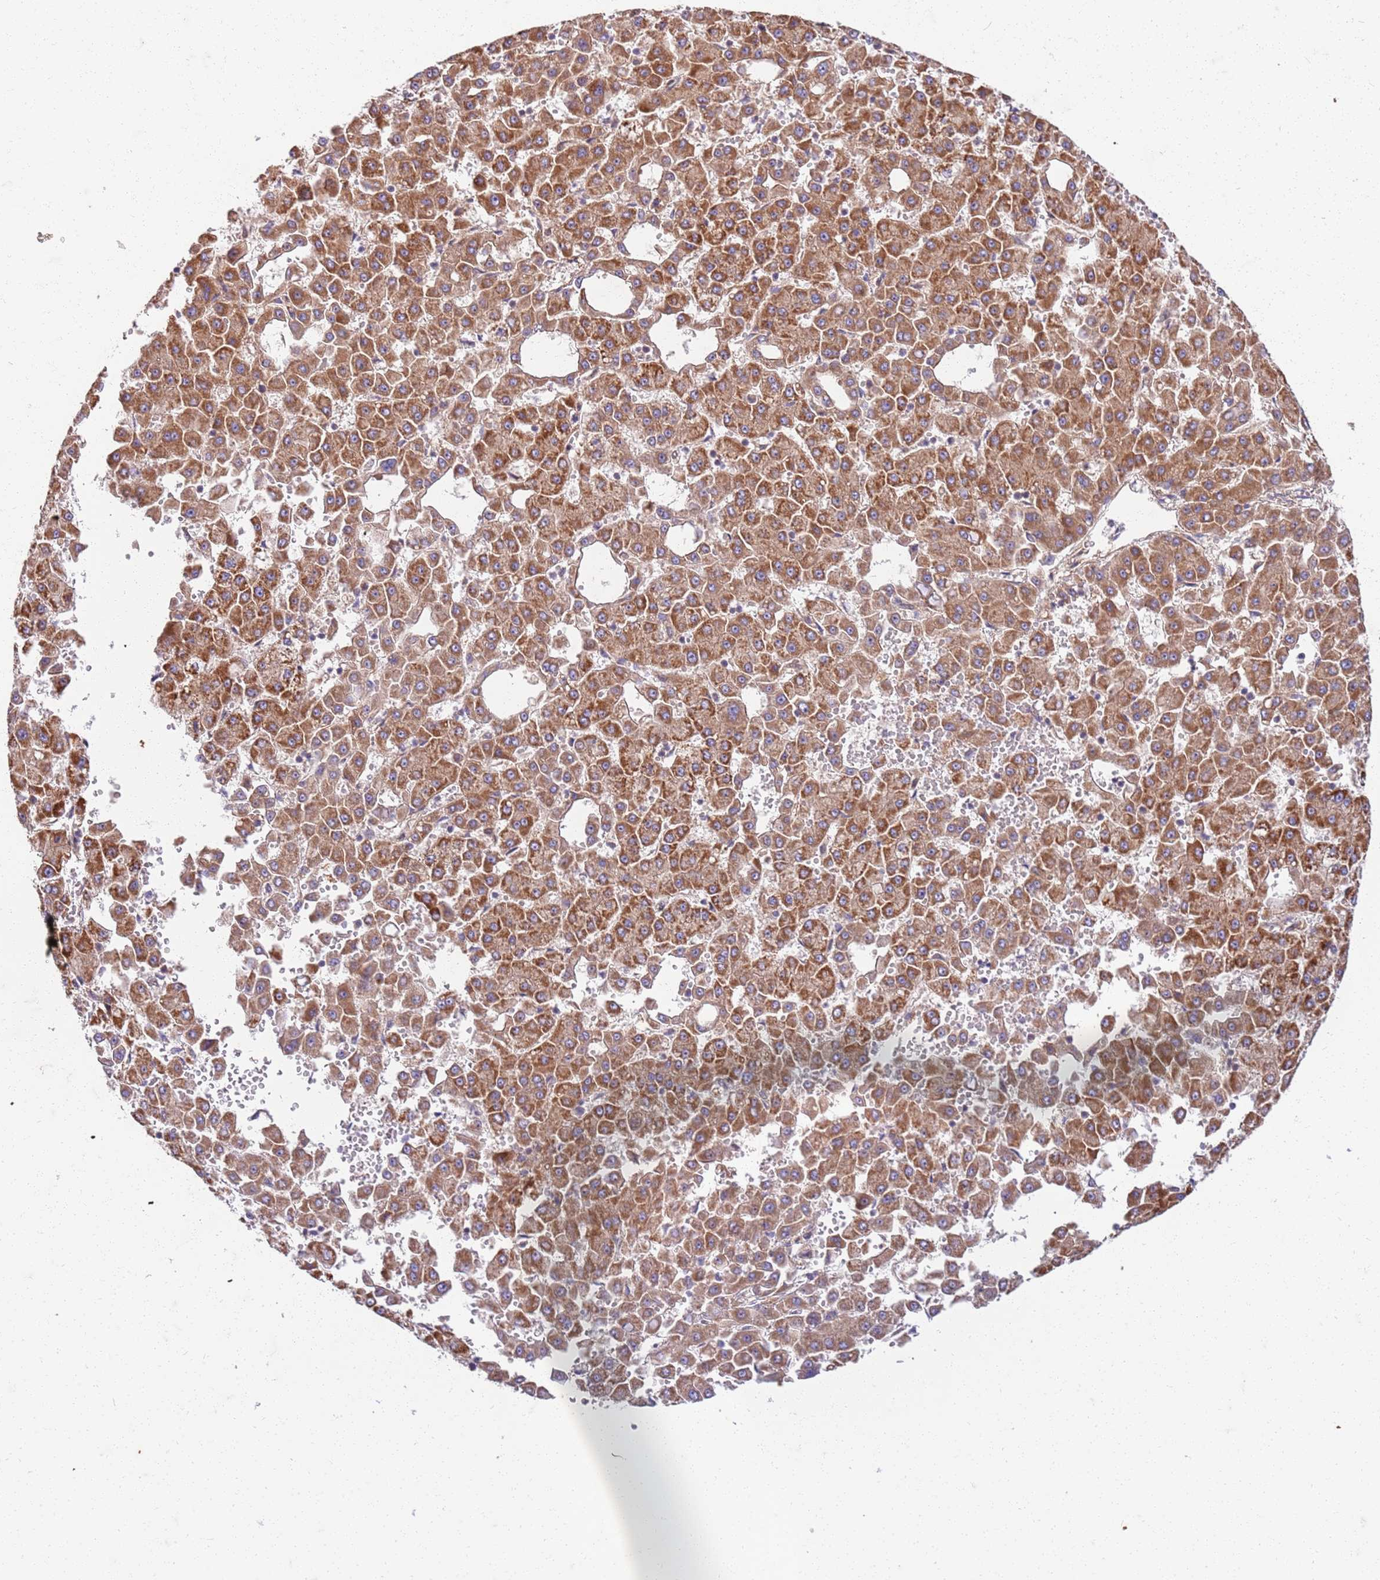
{"staining": {"intensity": "strong", "quantity": ">75%", "location": "cytoplasmic/membranous"}, "tissue": "liver cancer", "cell_type": "Tumor cells", "image_type": "cancer", "snomed": [{"axis": "morphology", "description": "Carcinoma, Hepatocellular, NOS"}, {"axis": "topography", "description": "Liver"}], "caption": "Liver cancer (hepatocellular carcinoma) stained with a brown dye reveals strong cytoplasmic/membranous positive staining in approximately >75% of tumor cells.", "gene": "OSBP", "patient": {"sex": "male", "age": 47}}